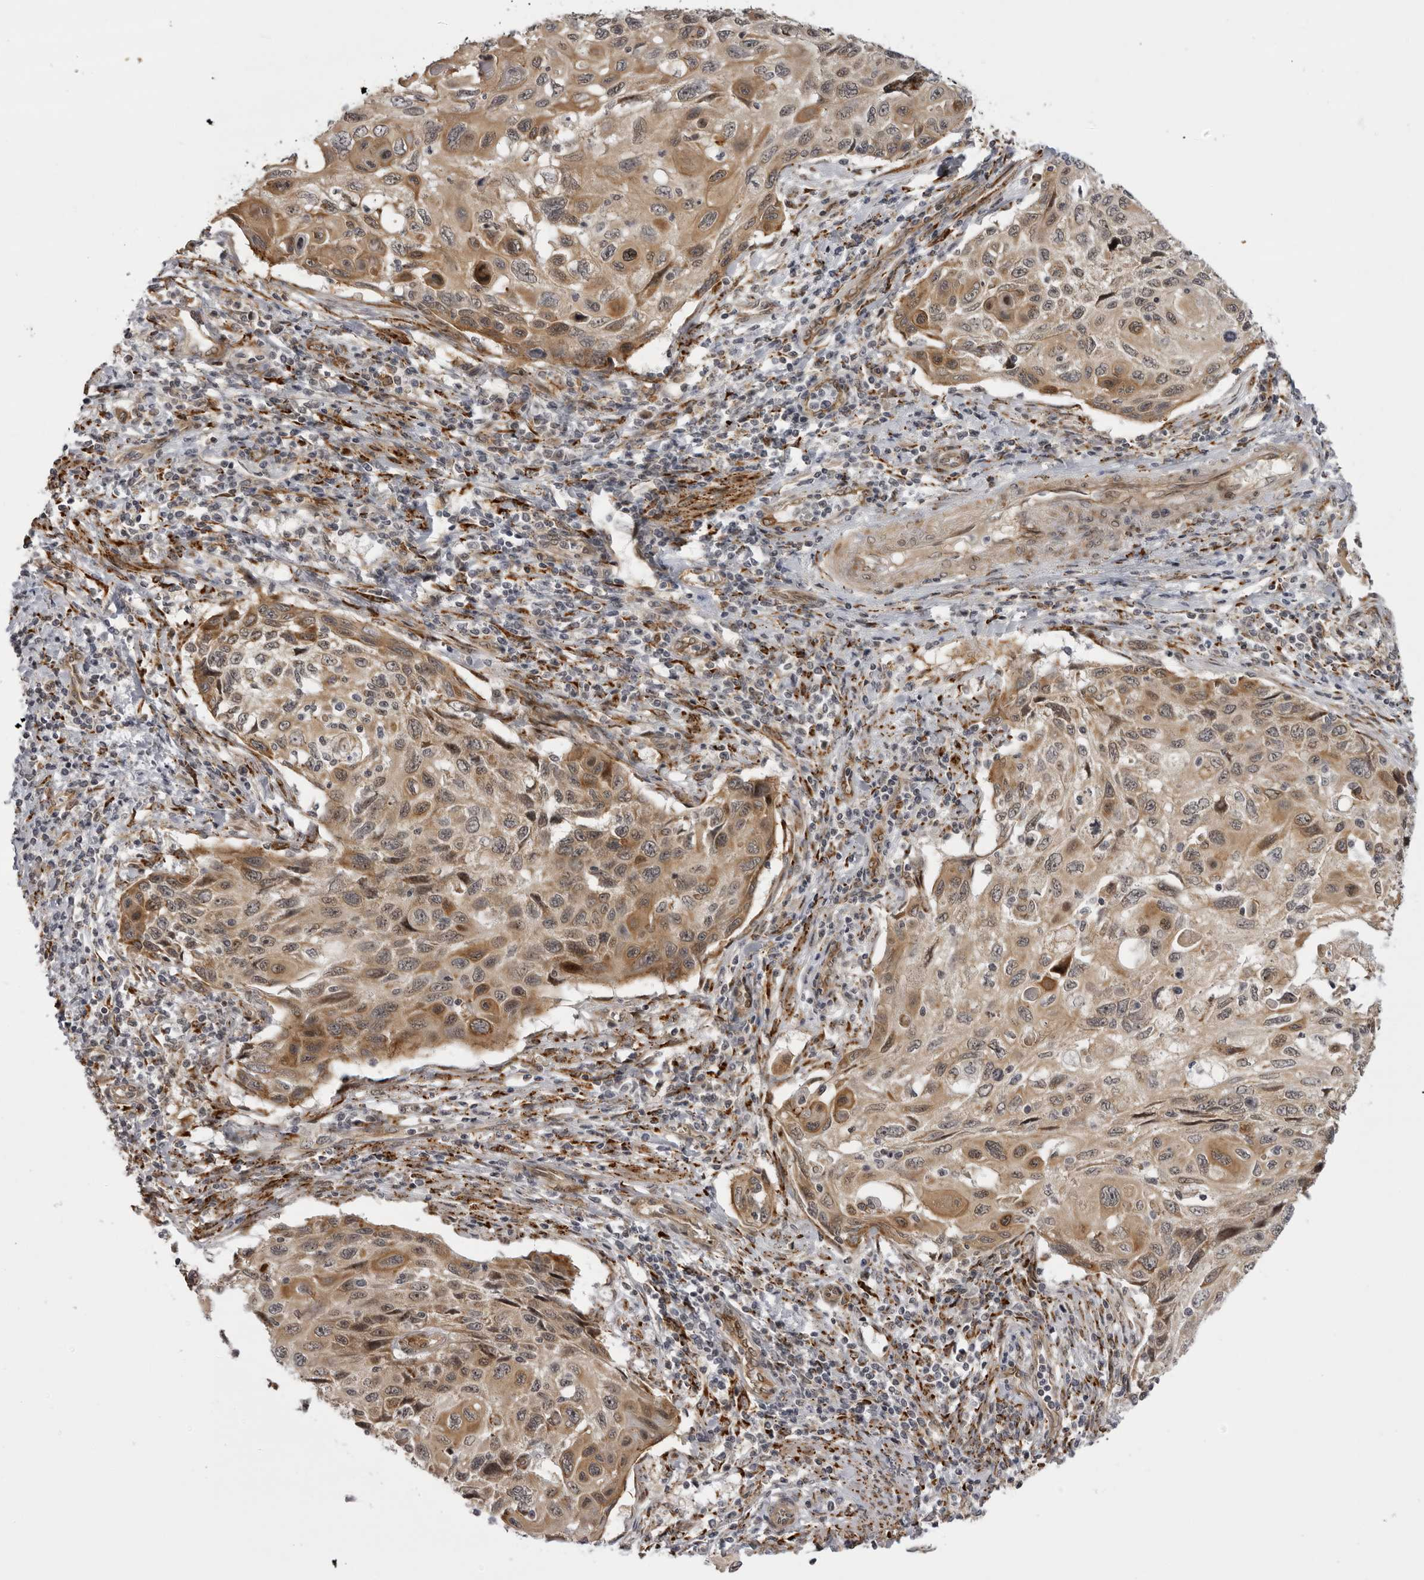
{"staining": {"intensity": "moderate", "quantity": ">75%", "location": "cytoplasmic/membranous"}, "tissue": "cervical cancer", "cell_type": "Tumor cells", "image_type": "cancer", "snomed": [{"axis": "morphology", "description": "Squamous cell carcinoma, NOS"}, {"axis": "topography", "description": "Cervix"}], "caption": "Squamous cell carcinoma (cervical) stained for a protein (brown) exhibits moderate cytoplasmic/membranous positive staining in approximately >75% of tumor cells.", "gene": "DNAH14", "patient": {"sex": "female", "age": 70}}